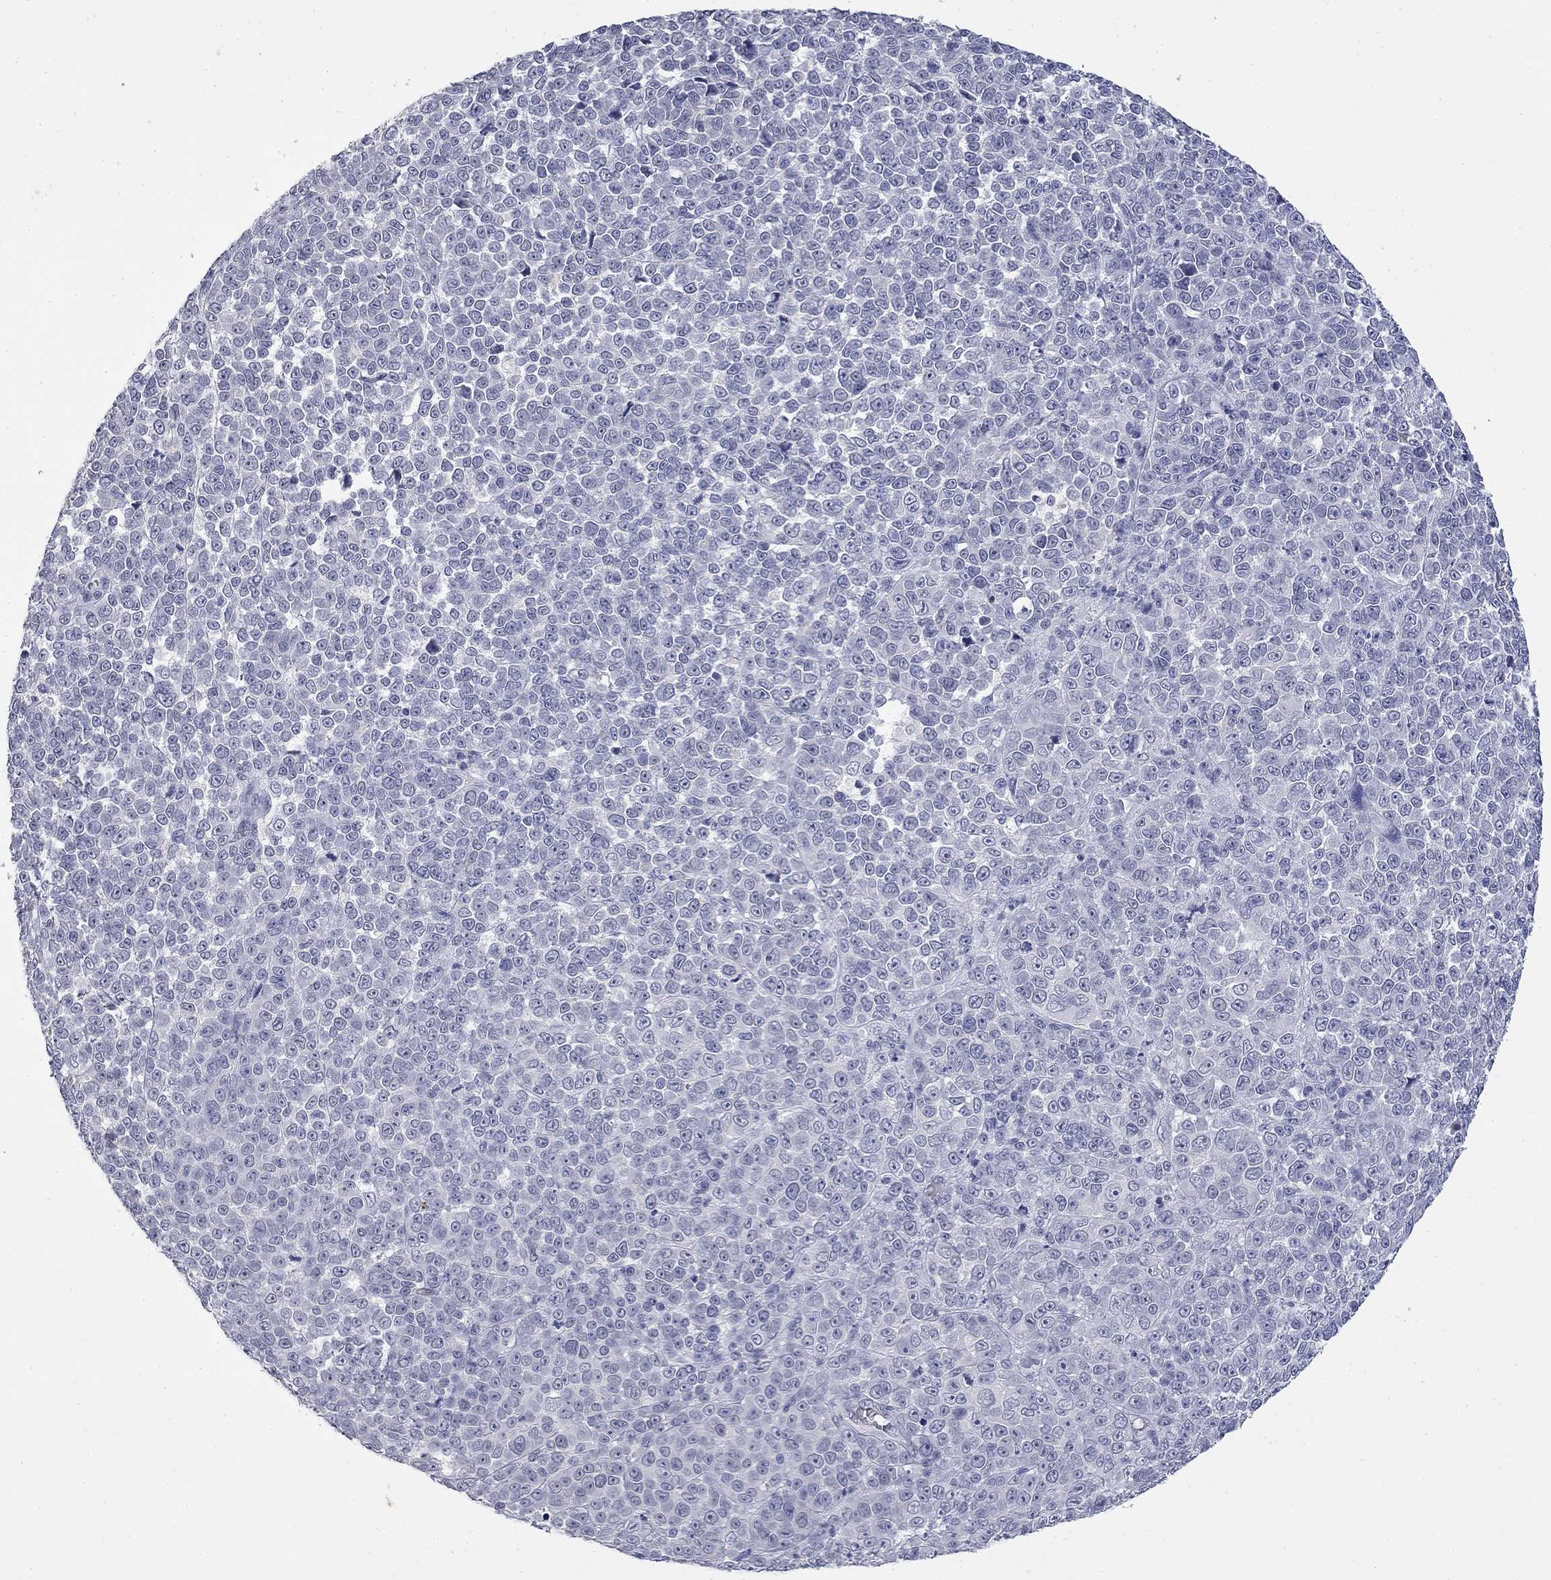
{"staining": {"intensity": "negative", "quantity": "none", "location": "none"}, "tissue": "melanoma", "cell_type": "Tumor cells", "image_type": "cancer", "snomed": [{"axis": "morphology", "description": "Malignant melanoma, NOS"}, {"axis": "topography", "description": "Skin"}], "caption": "There is no significant expression in tumor cells of malignant melanoma. (DAB (3,3'-diaminobenzidine) immunohistochemistry with hematoxylin counter stain).", "gene": "SLC51A", "patient": {"sex": "female", "age": 95}}